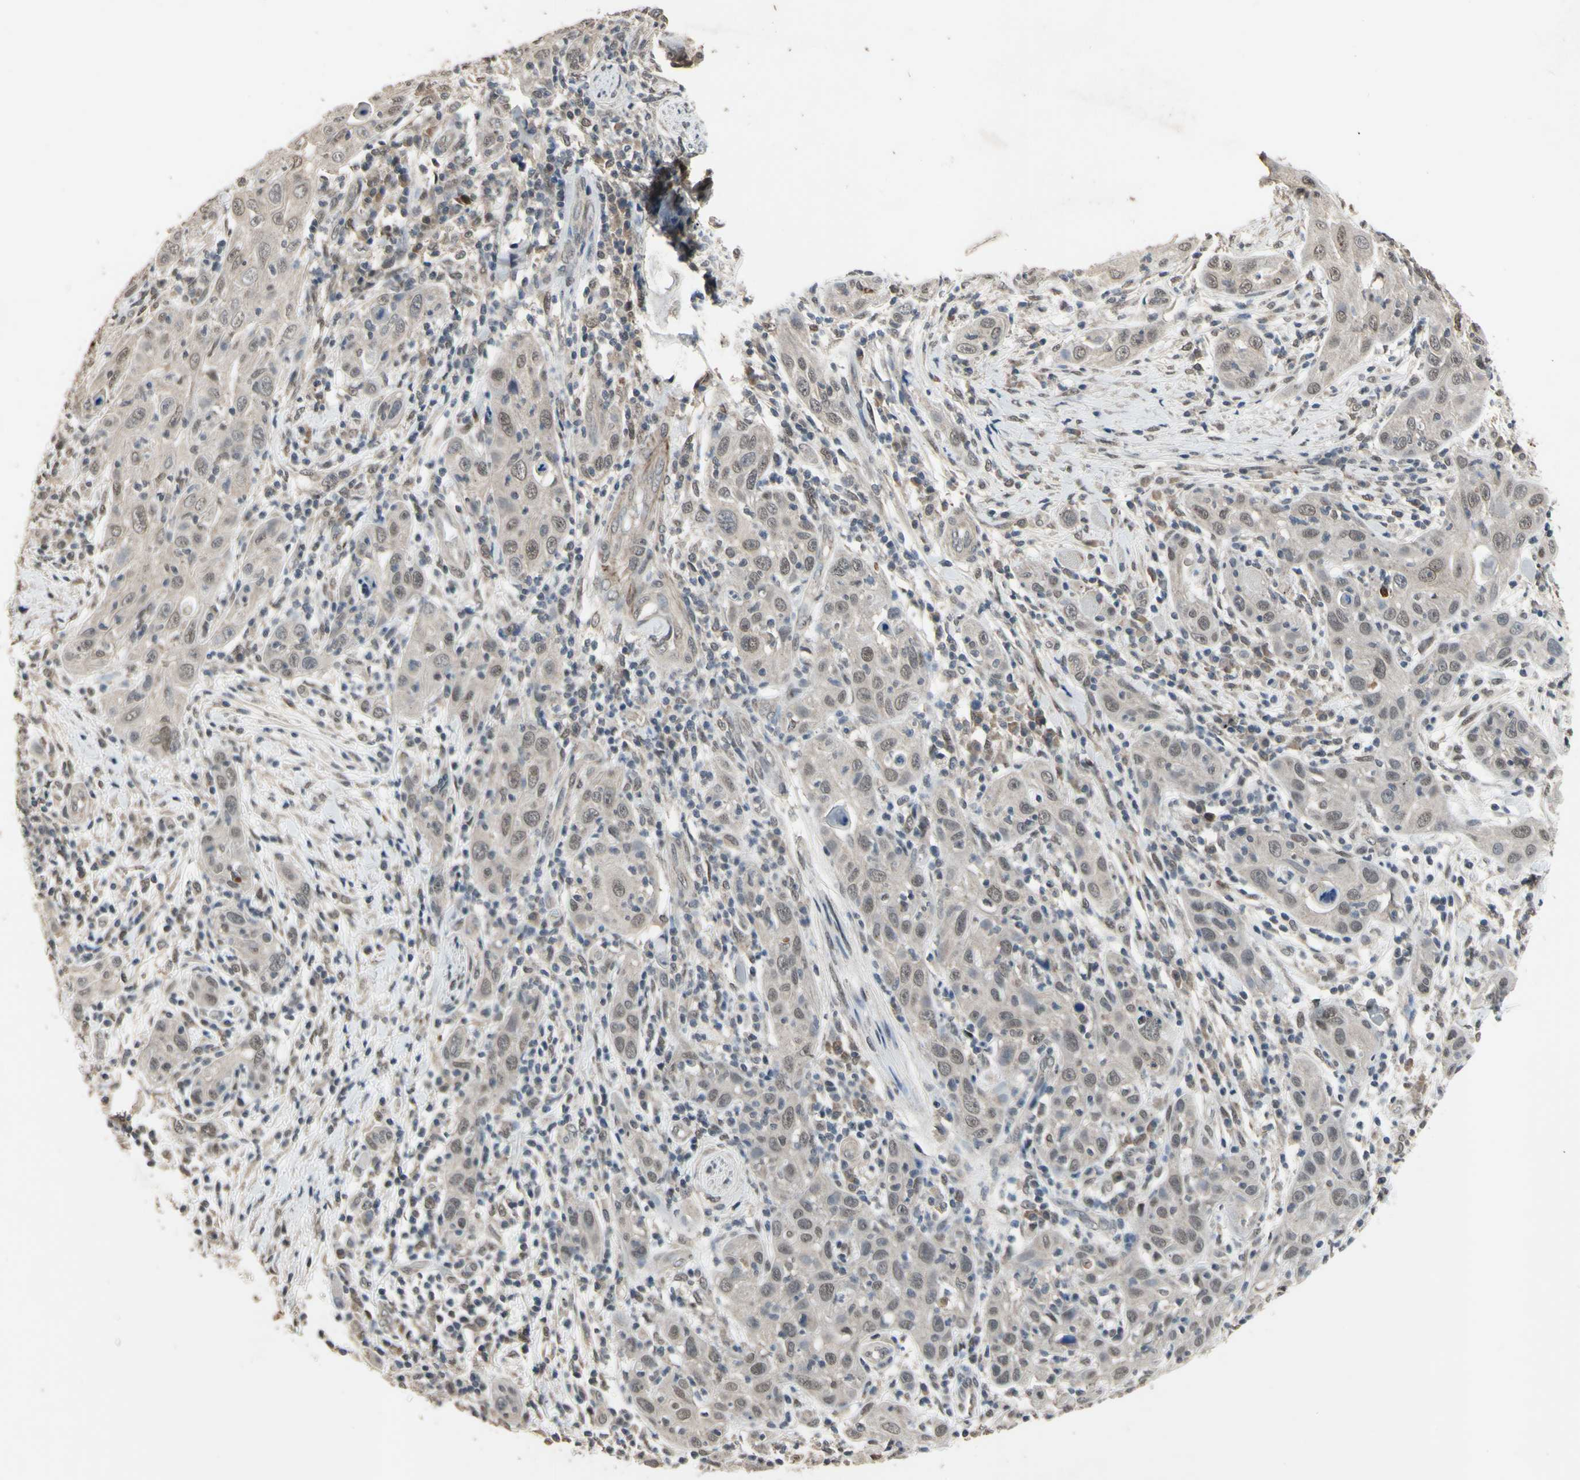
{"staining": {"intensity": "weak", "quantity": ">75%", "location": "nuclear"}, "tissue": "skin cancer", "cell_type": "Tumor cells", "image_type": "cancer", "snomed": [{"axis": "morphology", "description": "Squamous cell carcinoma, NOS"}, {"axis": "topography", "description": "Skin"}], "caption": "A low amount of weak nuclear positivity is appreciated in approximately >75% of tumor cells in skin cancer tissue.", "gene": "ZNF174", "patient": {"sex": "female", "age": 88}}